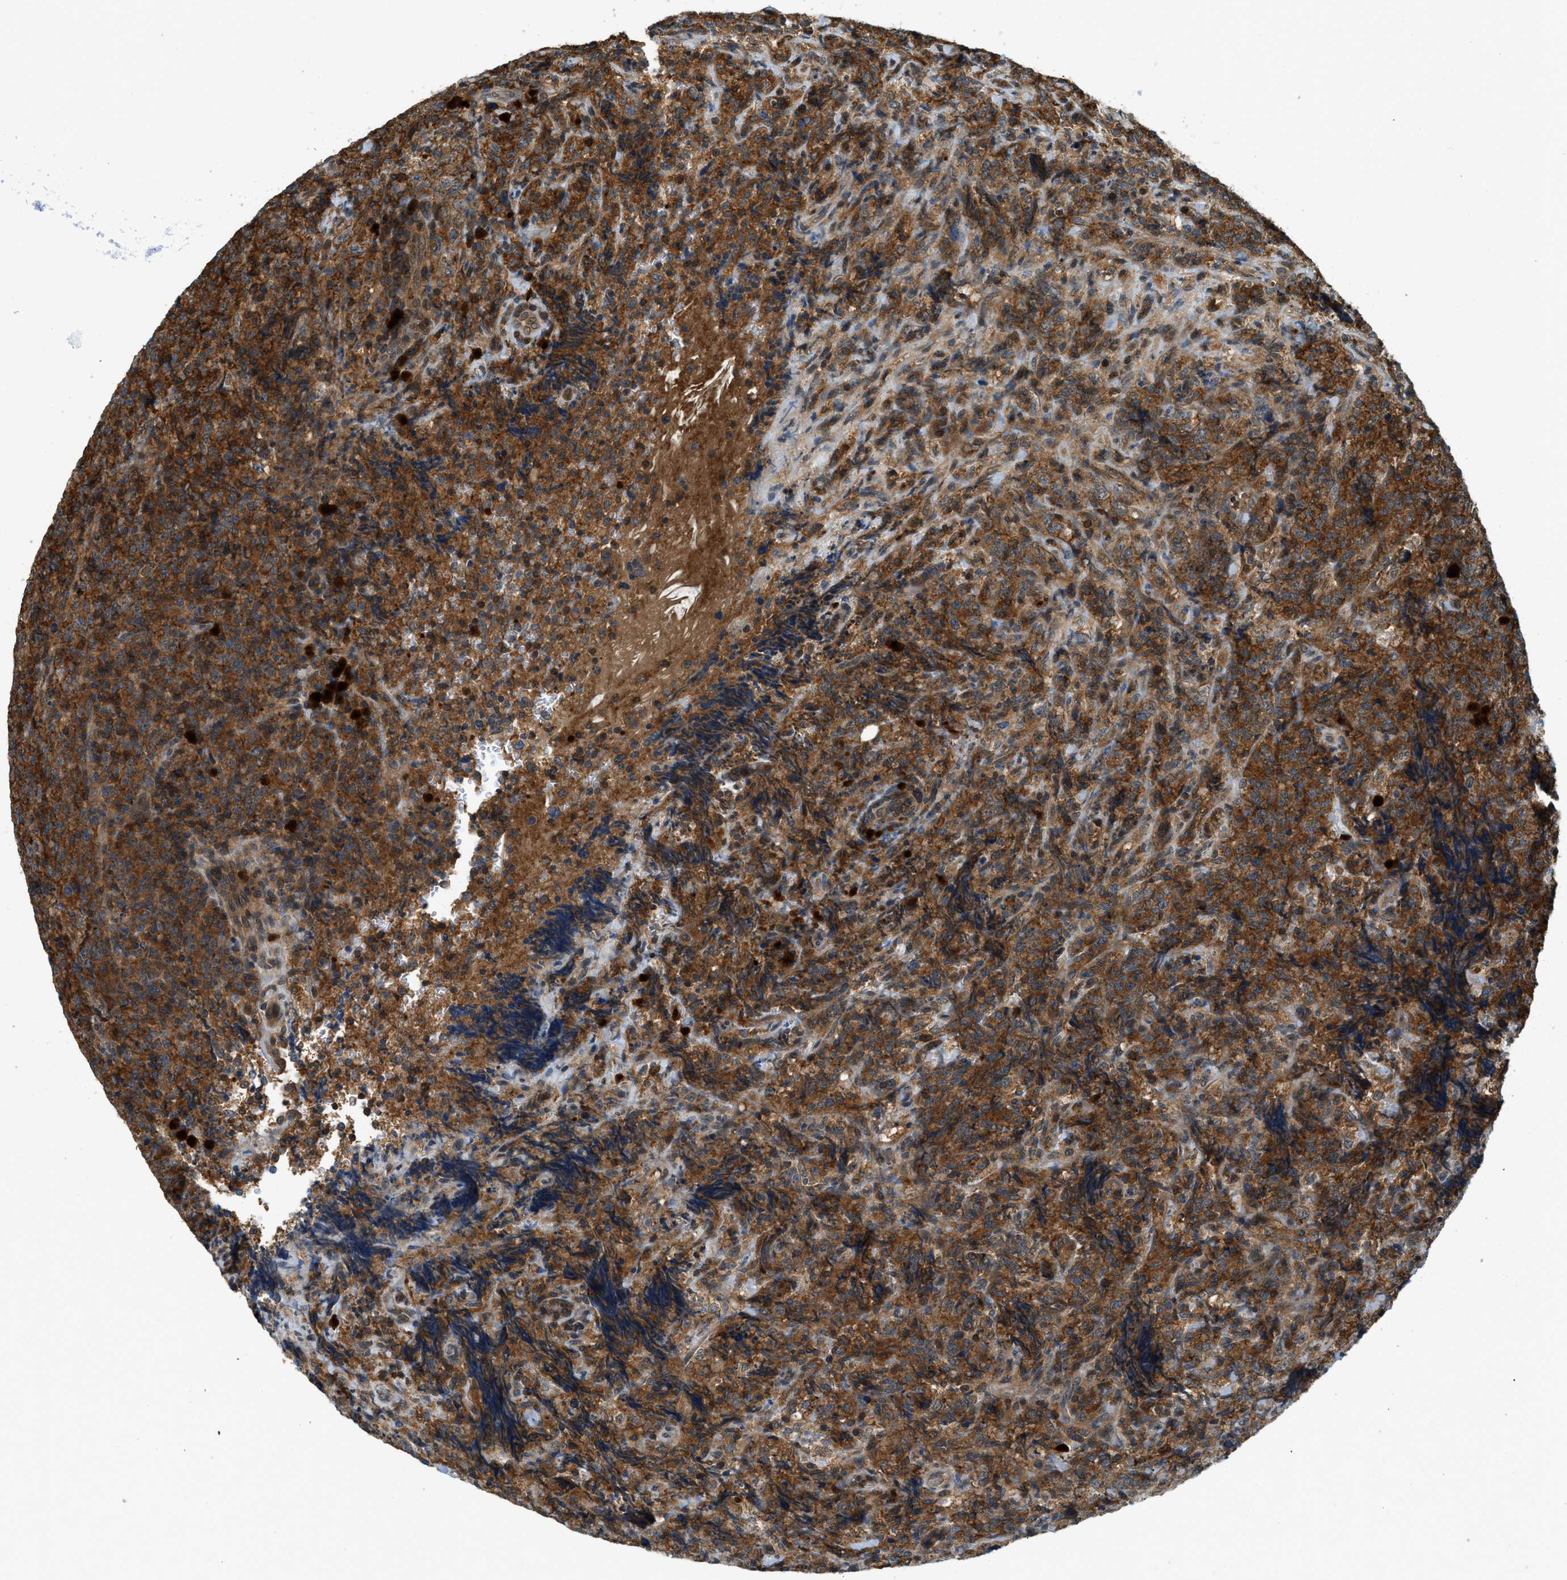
{"staining": {"intensity": "strong", "quantity": ">75%", "location": "cytoplasmic/membranous"}, "tissue": "lymphoma", "cell_type": "Tumor cells", "image_type": "cancer", "snomed": [{"axis": "morphology", "description": "Malignant lymphoma, non-Hodgkin's type, High grade"}, {"axis": "topography", "description": "Tonsil"}], "caption": "Protein analysis of high-grade malignant lymphoma, non-Hodgkin's type tissue shows strong cytoplasmic/membranous expression in about >75% of tumor cells. (IHC, brightfield microscopy, high magnification).", "gene": "GMPPB", "patient": {"sex": "female", "age": 36}}